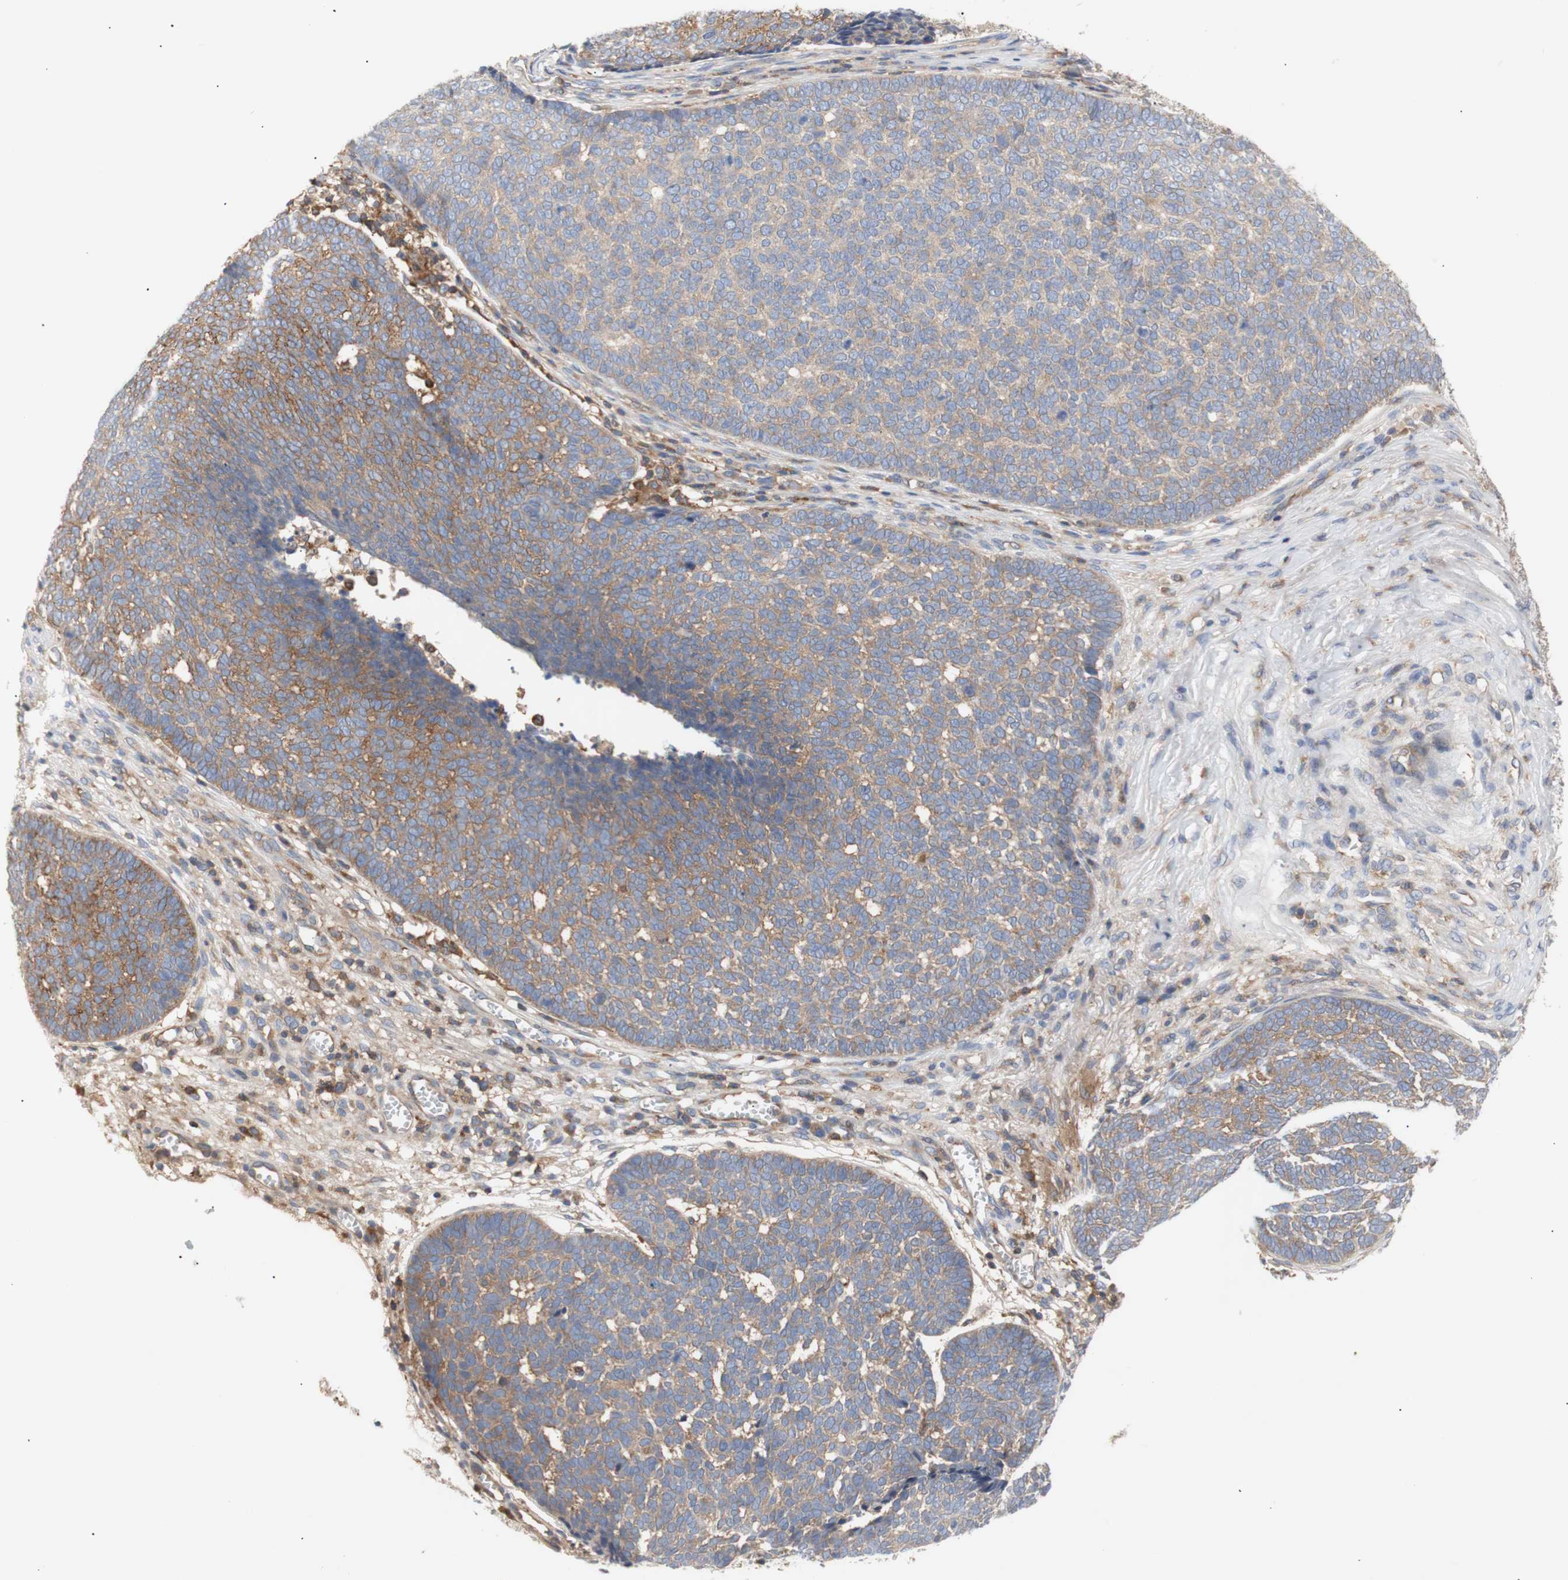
{"staining": {"intensity": "weak", "quantity": ">75%", "location": "cytoplasmic/membranous"}, "tissue": "skin cancer", "cell_type": "Tumor cells", "image_type": "cancer", "snomed": [{"axis": "morphology", "description": "Basal cell carcinoma"}, {"axis": "topography", "description": "Skin"}], "caption": "Protein expression analysis of skin basal cell carcinoma shows weak cytoplasmic/membranous staining in approximately >75% of tumor cells.", "gene": "IKBKG", "patient": {"sex": "male", "age": 84}}